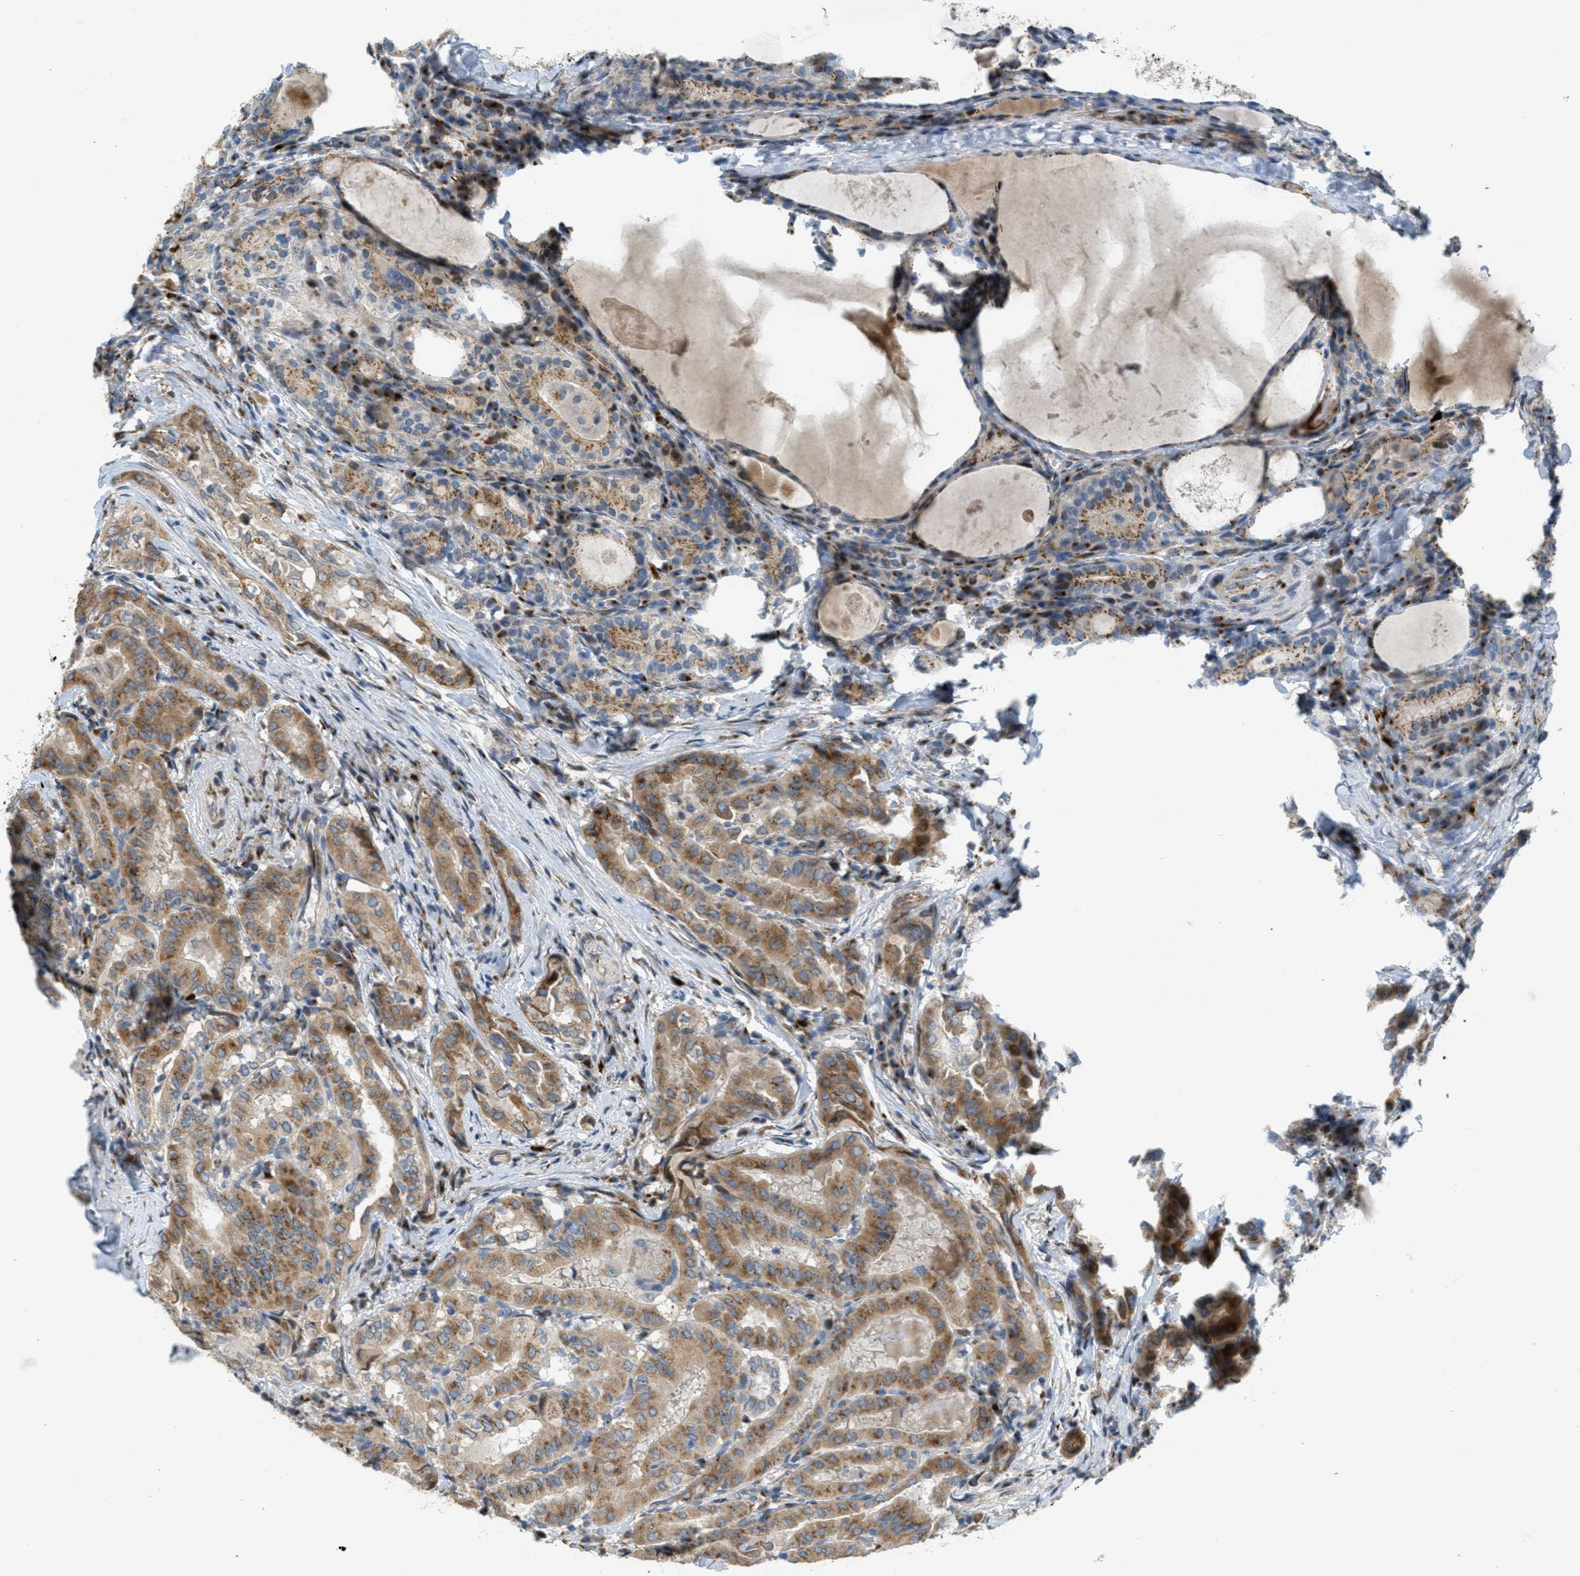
{"staining": {"intensity": "moderate", "quantity": ">75%", "location": "cytoplasmic/membranous"}, "tissue": "thyroid cancer", "cell_type": "Tumor cells", "image_type": "cancer", "snomed": [{"axis": "morphology", "description": "Papillary adenocarcinoma, NOS"}, {"axis": "topography", "description": "Thyroid gland"}], "caption": "IHC of human thyroid cancer (papillary adenocarcinoma) displays medium levels of moderate cytoplasmic/membranous positivity in approximately >75% of tumor cells.", "gene": "ZFPL1", "patient": {"sex": "female", "age": 42}}